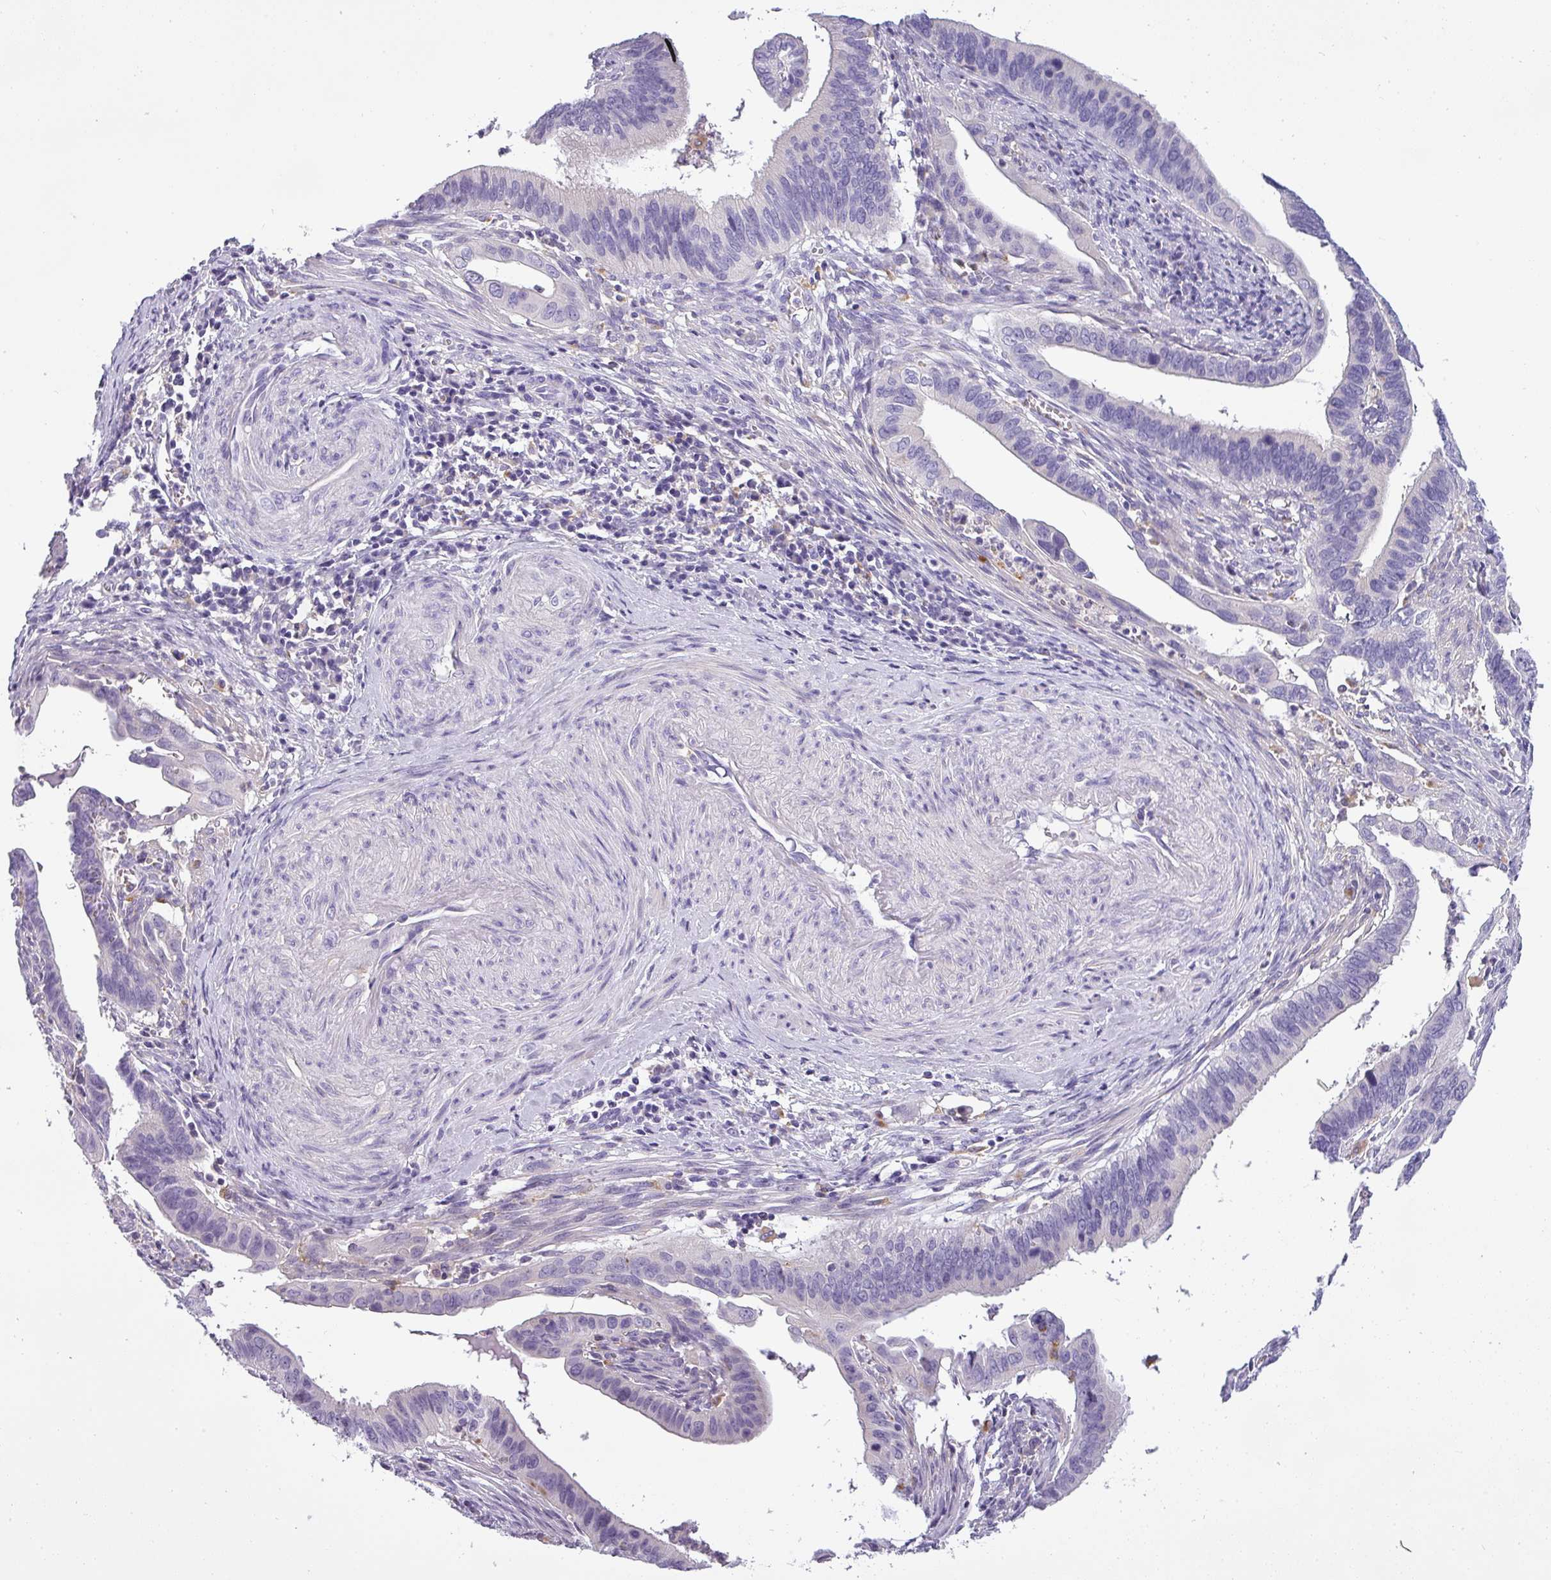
{"staining": {"intensity": "negative", "quantity": "none", "location": "none"}, "tissue": "cervical cancer", "cell_type": "Tumor cells", "image_type": "cancer", "snomed": [{"axis": "morphology", "description": "Adenocarcinoma, NOS"}, {"axis": "topography", "description": "Cervix"}], "caption": "Immunohistochemical staining of human cervical adenocarcinoma shows no significant expression in tumor cells.", "gene": "ATP6V1D", "patient": {"sex": "female", "age": 42}}